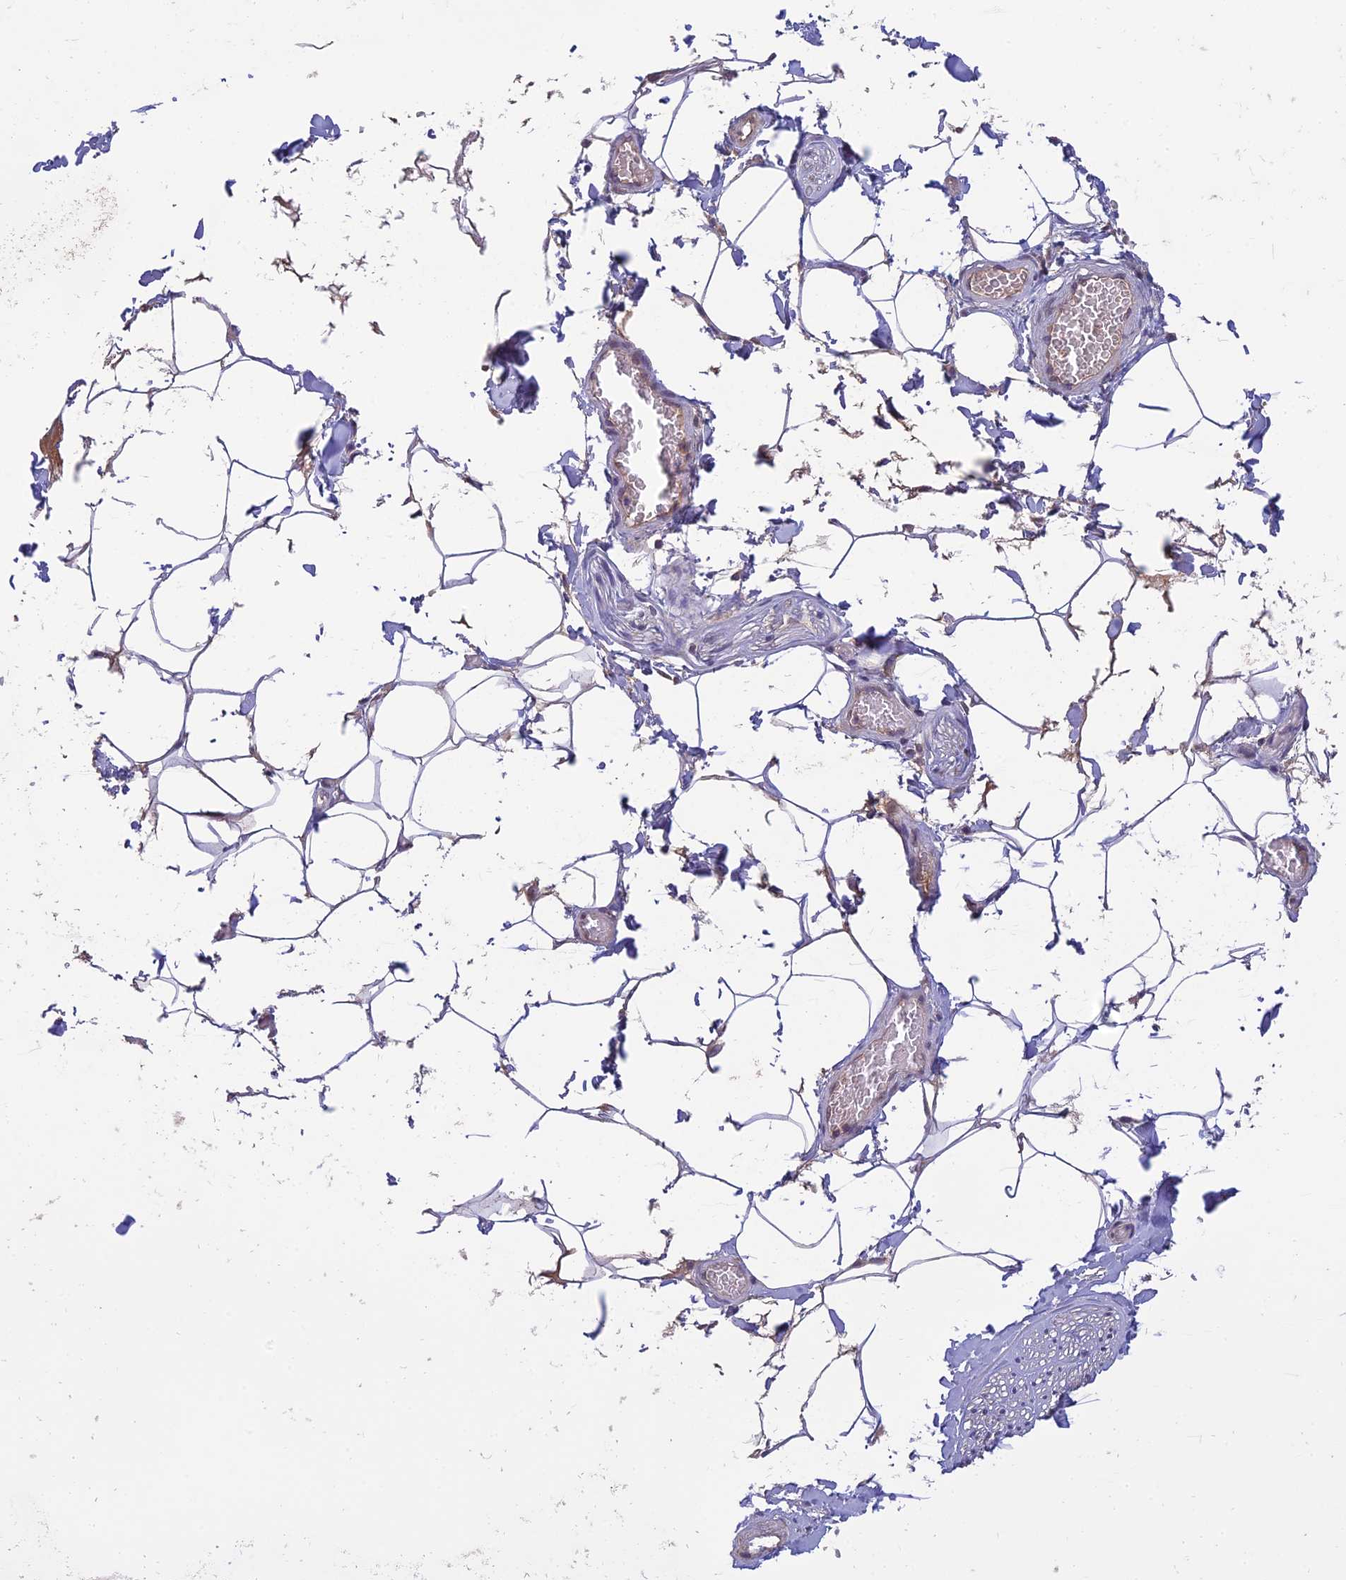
{"staining": {"intensity": "negative", "quantity": "none", "location": "none"}, "tissue": "adipose tissue", "cell_type": "Adipocytes", "image_type": "normal", "snomed": [{"axis": "morphology", "description": "Normal tissue, NOS"}, {"axis": "topography", "description": "Soft tissue"}, {"axis": "topography", "description": "Adipose tissue"}, {"axis": "topography", "description": "Vascular tissue"}, {"axis": "topography", "description": "Peripheral nerve tissue"}], "caption": "This is an immunohistochemistry micrograph of benign adipose tissue. There is no staining in adipocytes.", "gene": "MRNIP", "patient": {"sex": "male", "age": 46}}